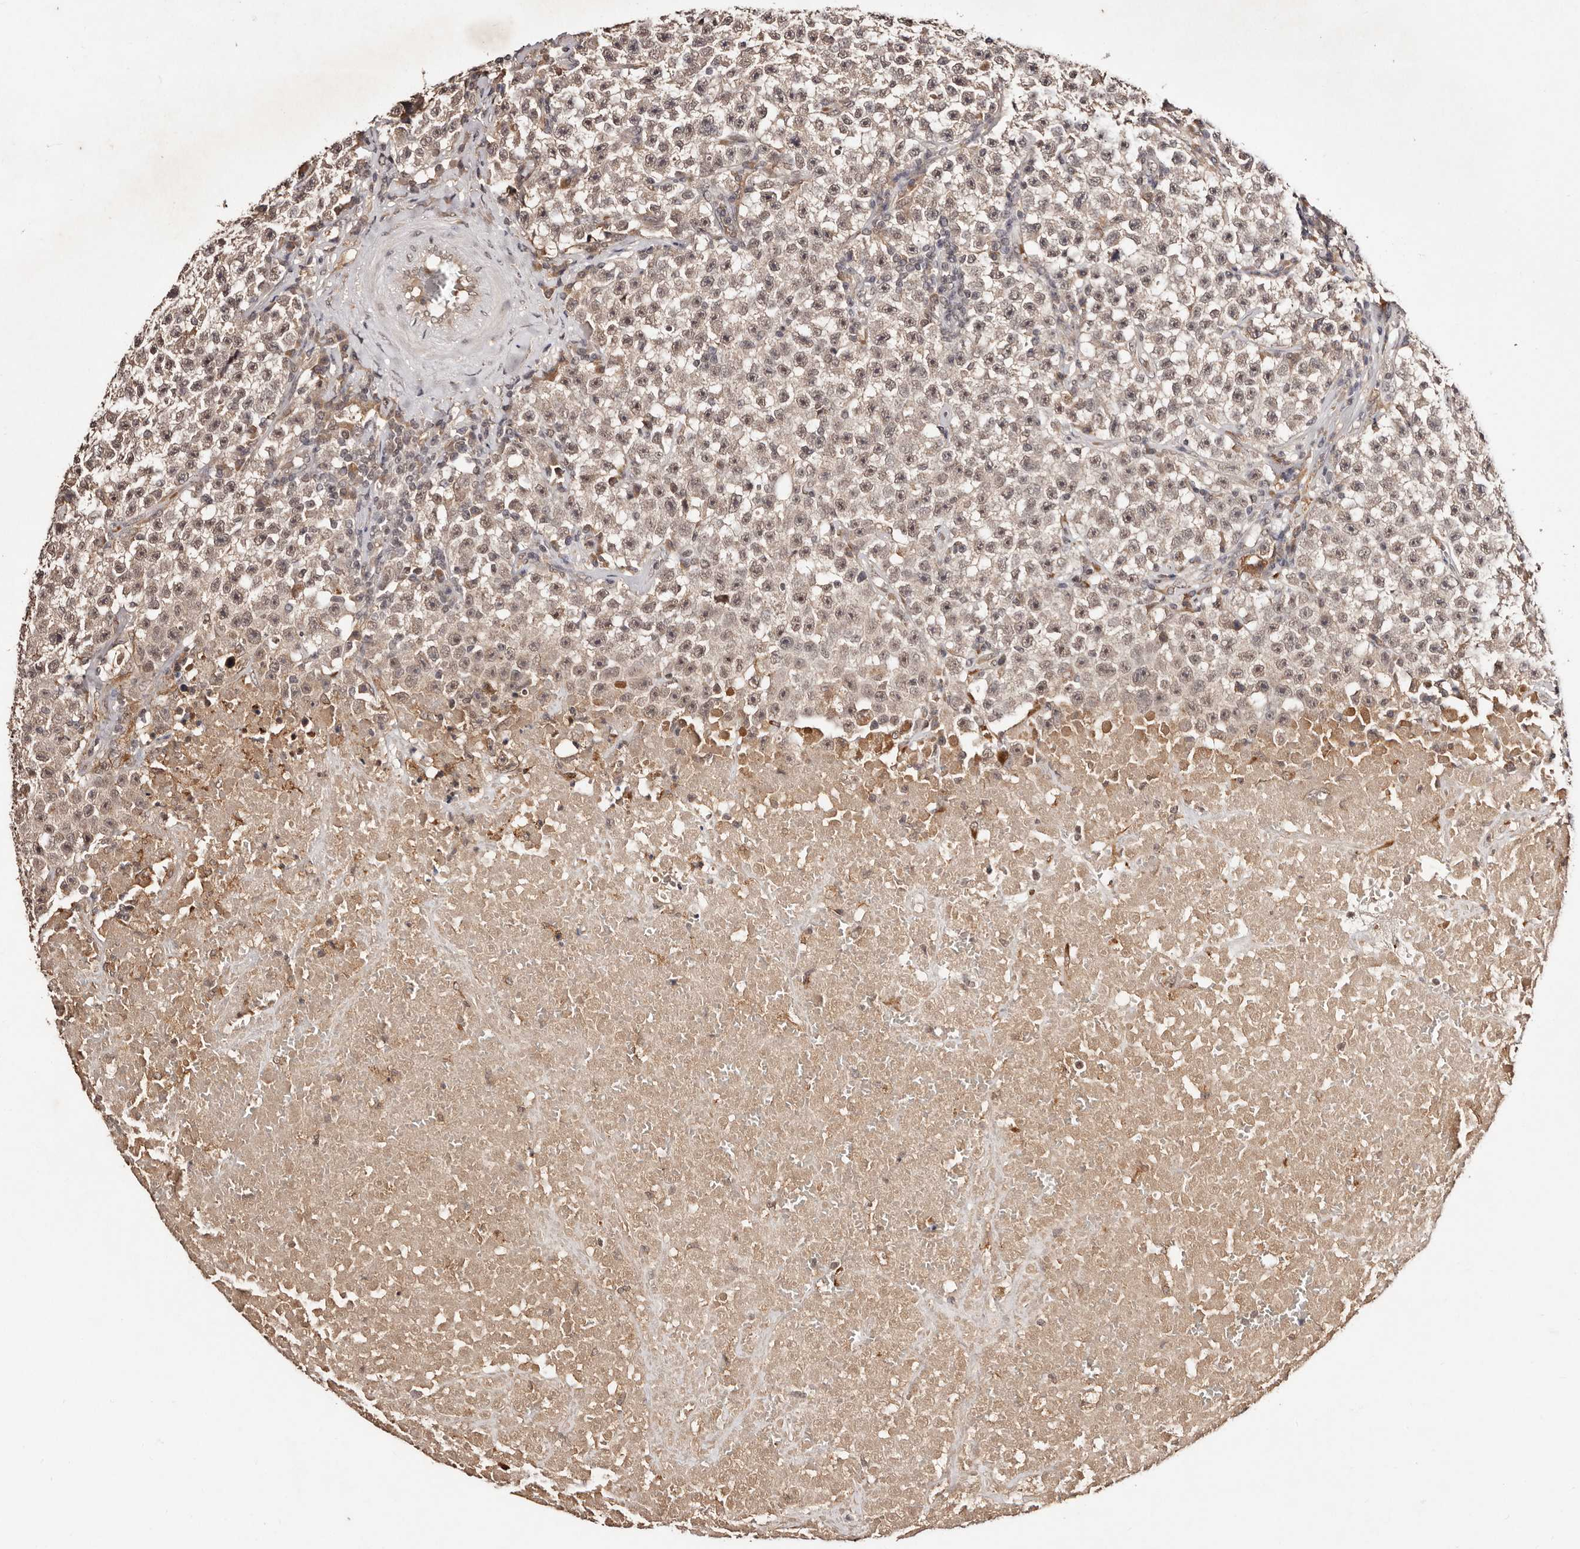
{"staining": {"intensity": "weak", "quantity": ">75%", "location": "nuclear"}, "tissue": "testis cancer", "cell_type": "Tumor cells", "image_type": "cancer", "snomed": [{"axis": "morphology", "description": "Seminoma, NOS"}, {"axis": "topography", "description": "Testis"}], "caption": "DAB (3,3'-diaminobenzidine) immunohistochemical staining of testis cancer (seminoma) shows weak nuclear protein staining in about >75% of tumor cells.", "gene": "BICRAL", "patient": {"sex": "male", "age": 22}}